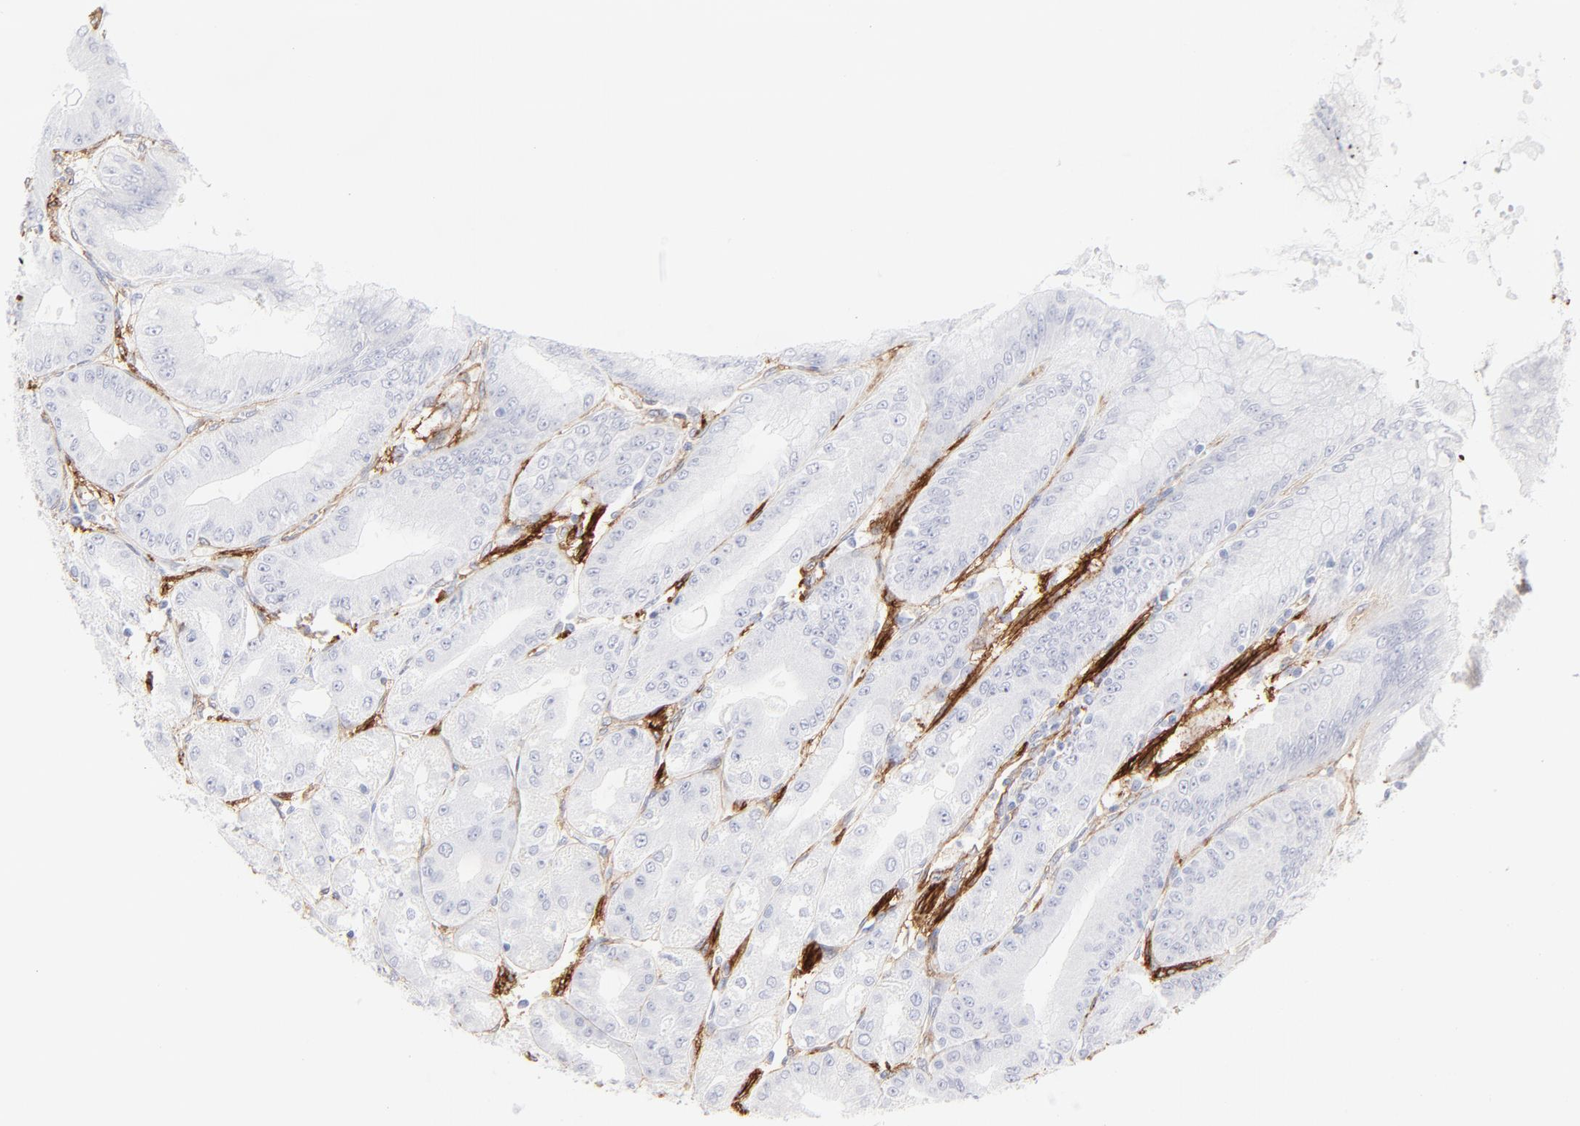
{"staining": {"intensity": "negative", "quantity": "none", "location": "none"}, "tissue": "stomach", "cell_type": "Glandular cells", "image_type": "normal", "snomed": [{"axis": "morphology", "description": "Normal tissue, NOS"}, {"axis": "topography", "description": "Stomach, lower"}], "caption": "Immunohistochemical staining of normal human stomach exhibits no significant positivity in glandular cells. (DAB immunohistochemistry (IHC), high magnification).", "gene": "ITGA5", "patient": {"sex": "male", "age": 71}}